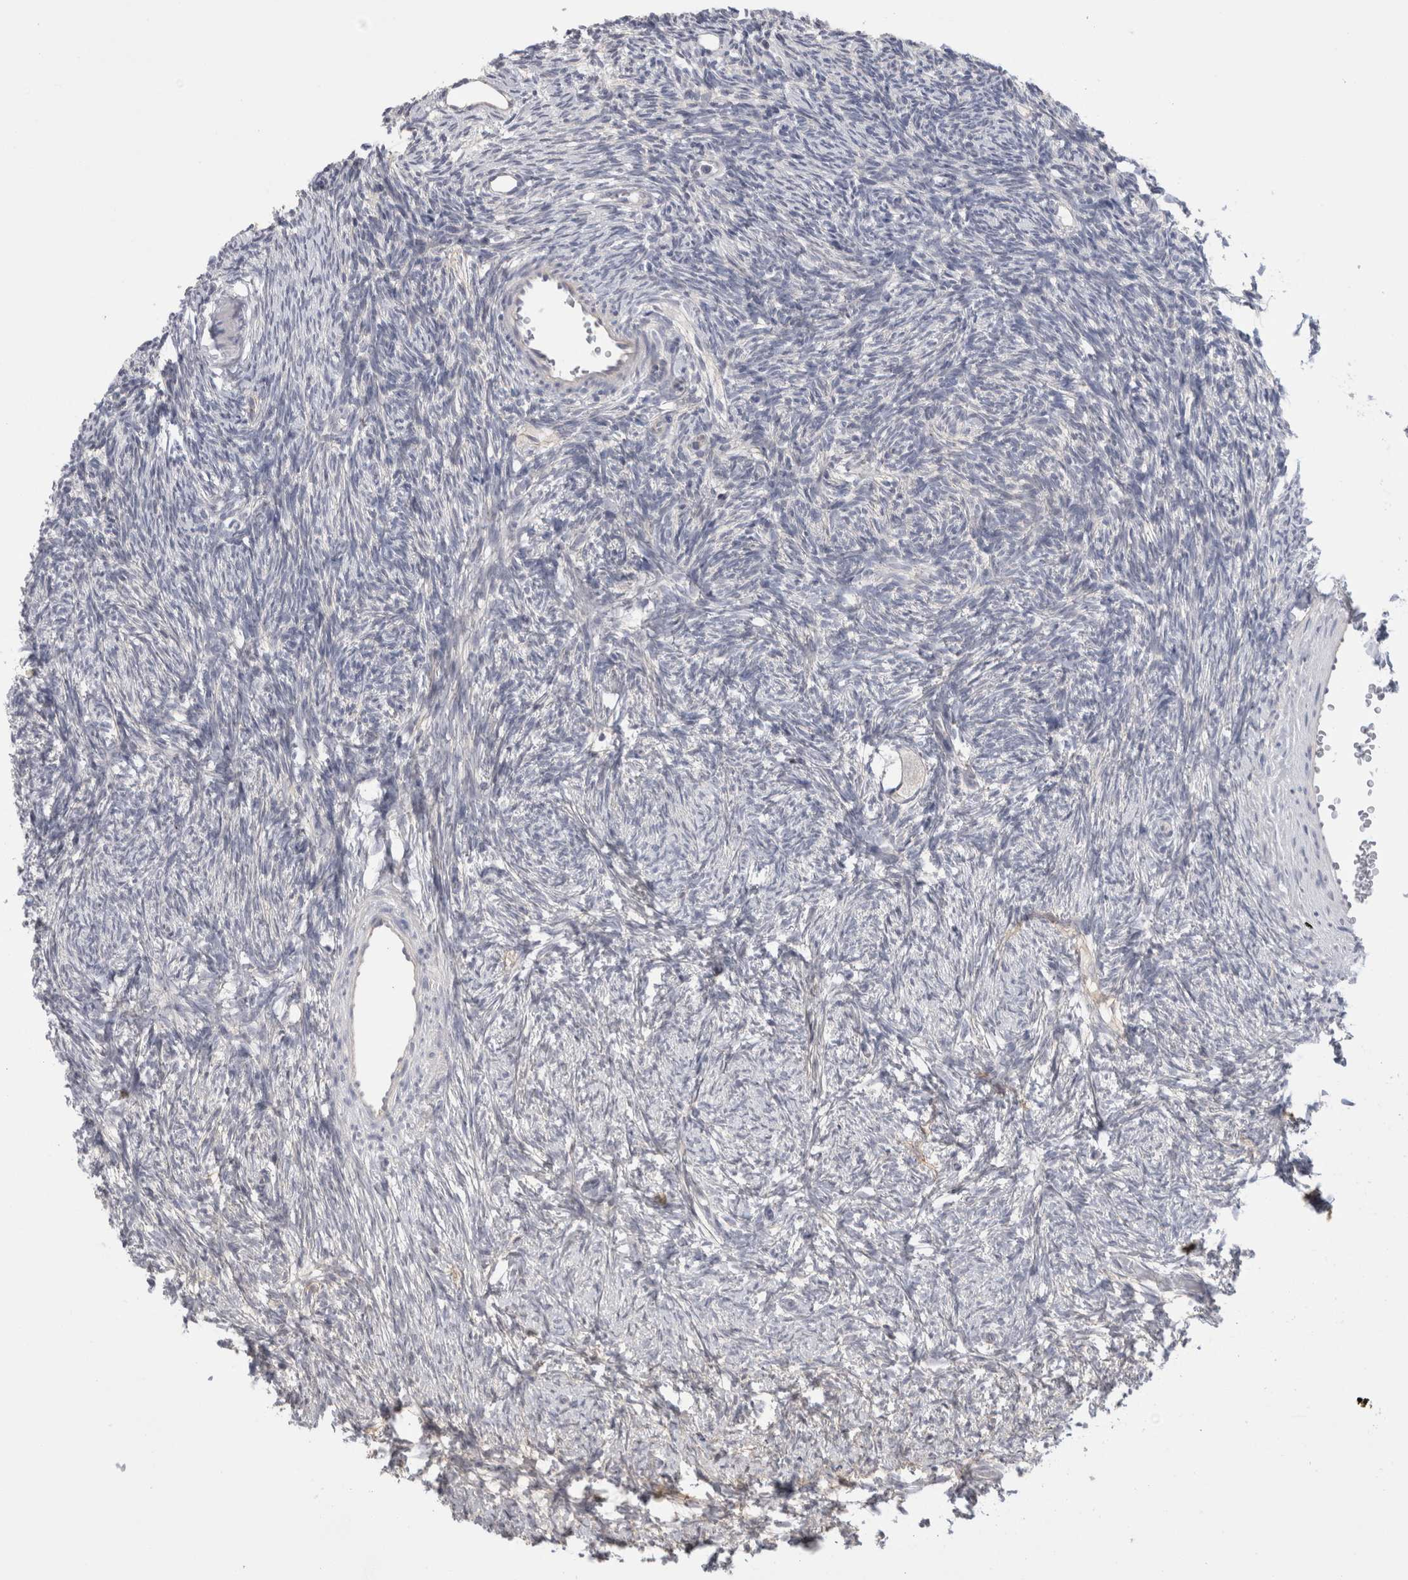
{"staining": {"intensity": "negative", "quantity": "none", "location": "none"}, "tissue": "ovary", "cell_type": "Follicle cells", "image_type": "normal", "snomed": [{"axis": "morphology", "description": "Normal tissue, NOS"}, {"axis": "topography", "description": "Ovary"}], "caption": "This is an immunohistochemistry (IHC) photomicrograph of normal human ovary. There is no positivity in follicle cells.", "gene": "VANGL1", "patient": {"sex": "female", "age": 34}}